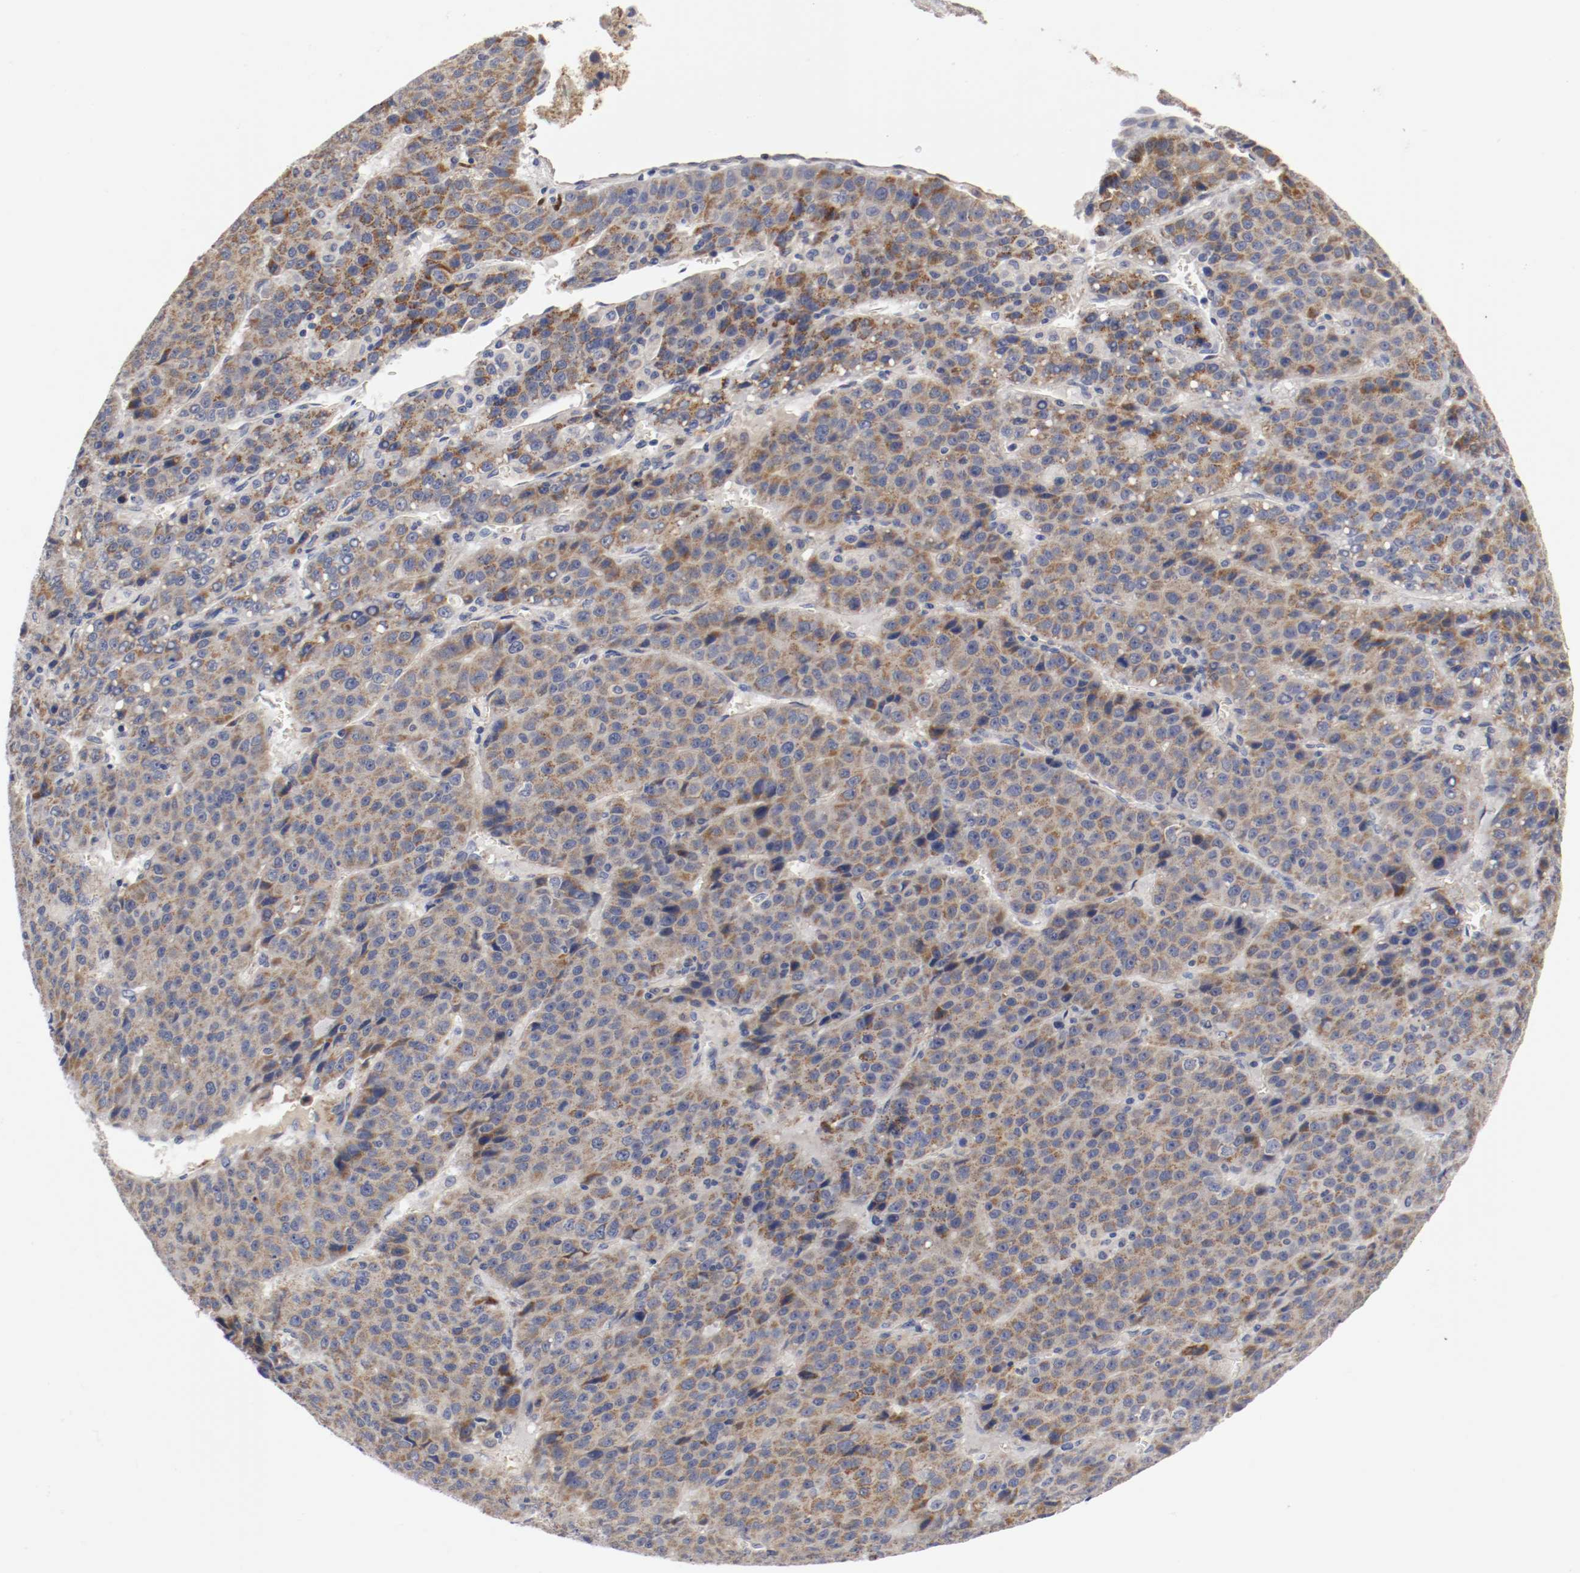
{"staining": {"intensity": "moderate", "quantity": "25%-75%", "location": "cytoplasmic/membranous"}, "tissue": "liver cancer", "cell_type": "Tumor cells", "image_type": "cancer", "snomed": [{"axis": "morphology", "description": "Carcinoma, Hepatocellular, NOS"}, {"axis": "topography", "description": "Liver"}], "caption": "Brown immunohistochemical staining in human hepatocellular carcinoma (liver) displays moderate cytoplasmic/membranous expression in about 25%-75% of tumor cells.", "gene": "PCSK6", "patient": {"sex": "female", "age": 53}}